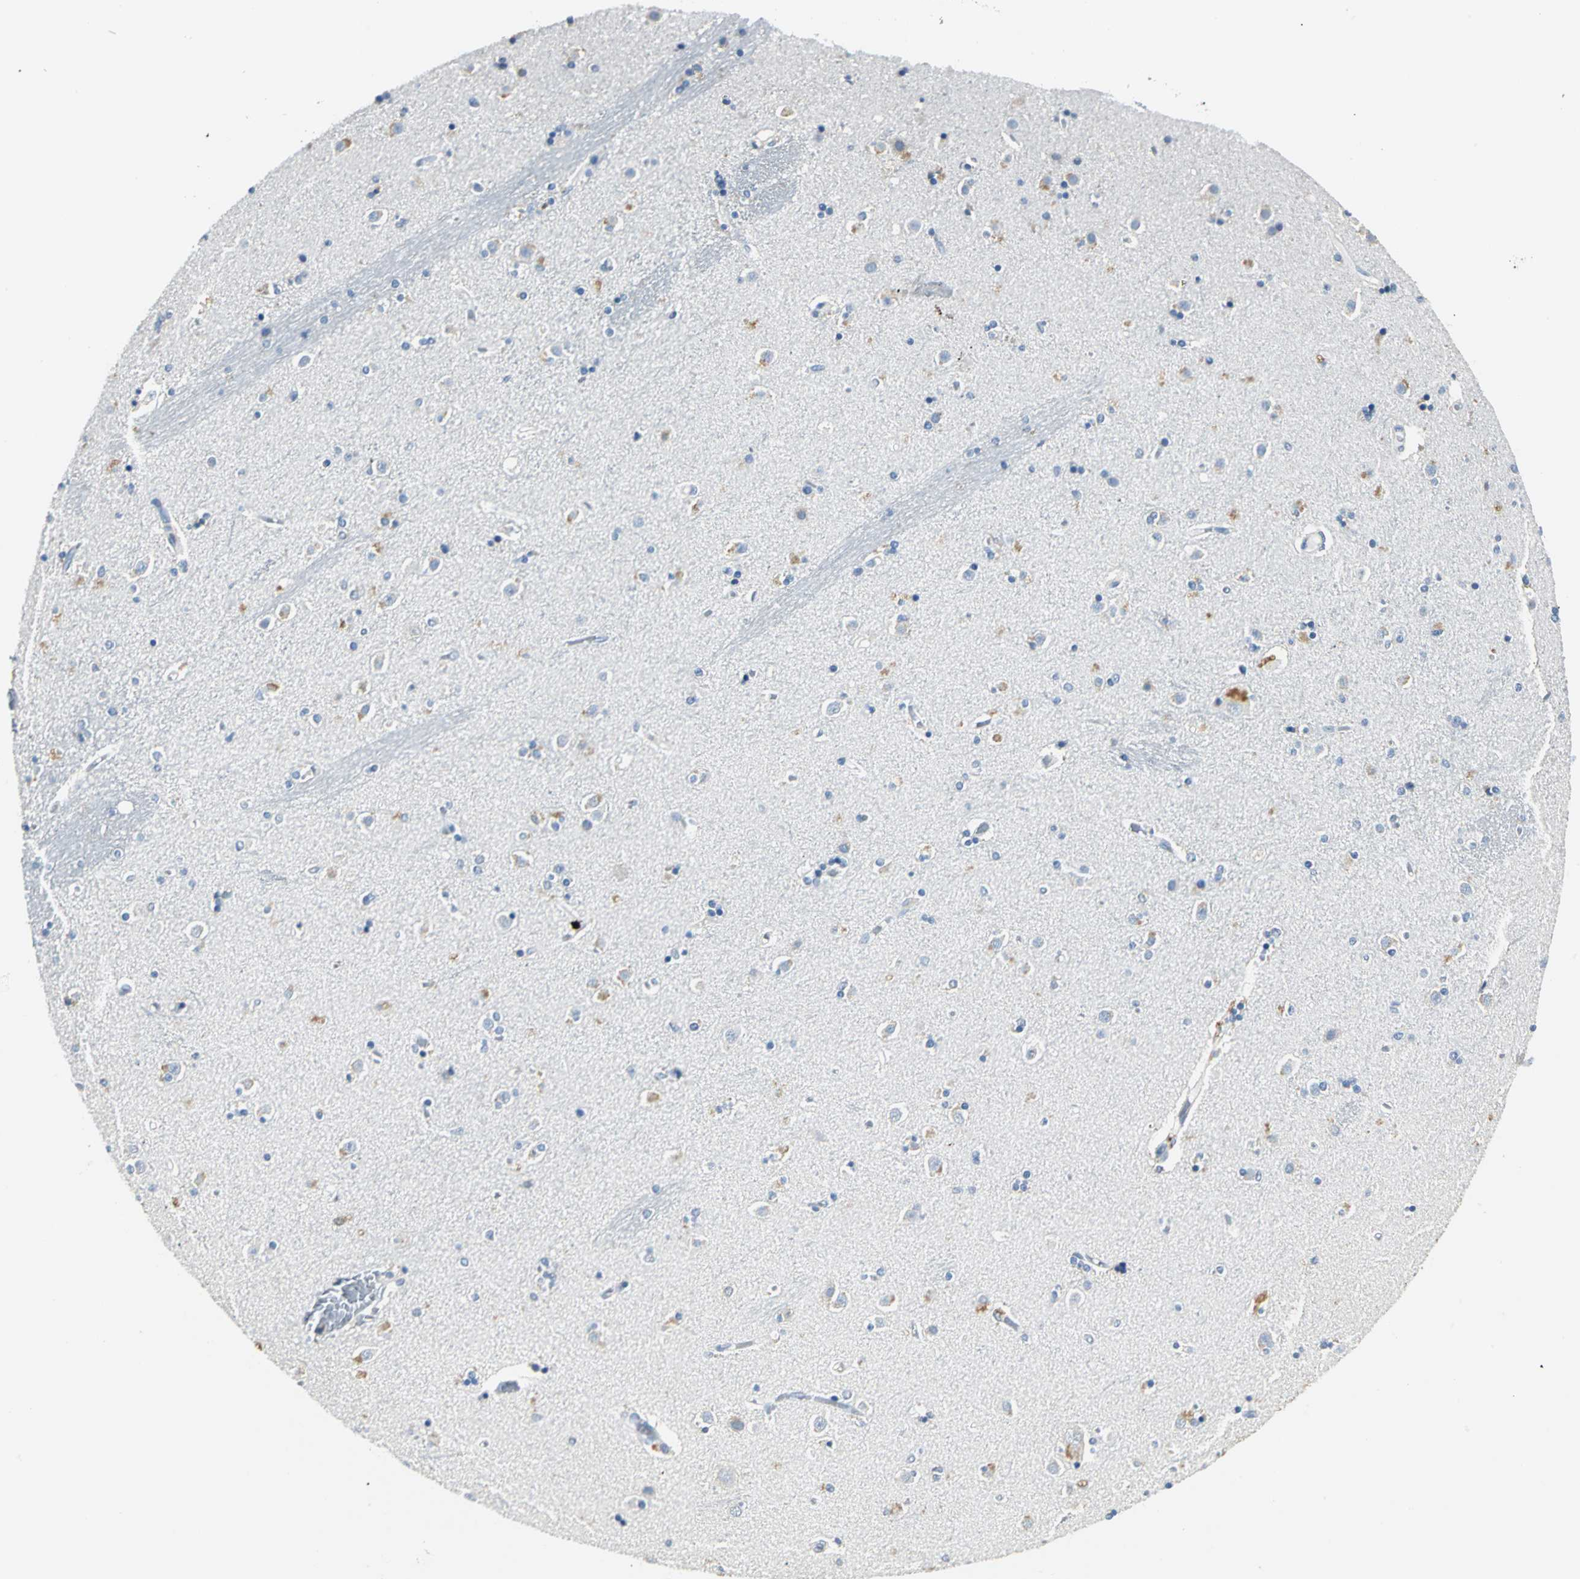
{"staining": {"intensity": "moderate", "quantity": "<25%", "location": "cytoplasmic/membranous"}, "tissue": "caudate", "cell_type": "Glial cells", "image_type": "normal", "snomed": [{"axis": "morphology", "description": "Normal tissue, NOS"}, {"axis": "topography", "description": "Lateral ventricle wall"}], "caption": "Immunohistochemistry (DAB) staining of benign human caudate displays moderate cytoplasmic/membranous protein staining in approximately <25% of glial cells. Using DAB (brown) and hematoxylin (blue) stains, captured at high magnification using brightfield microscopy.", "gene": "B3GNT2", "patient": {"sex": "female", "age": 54}}